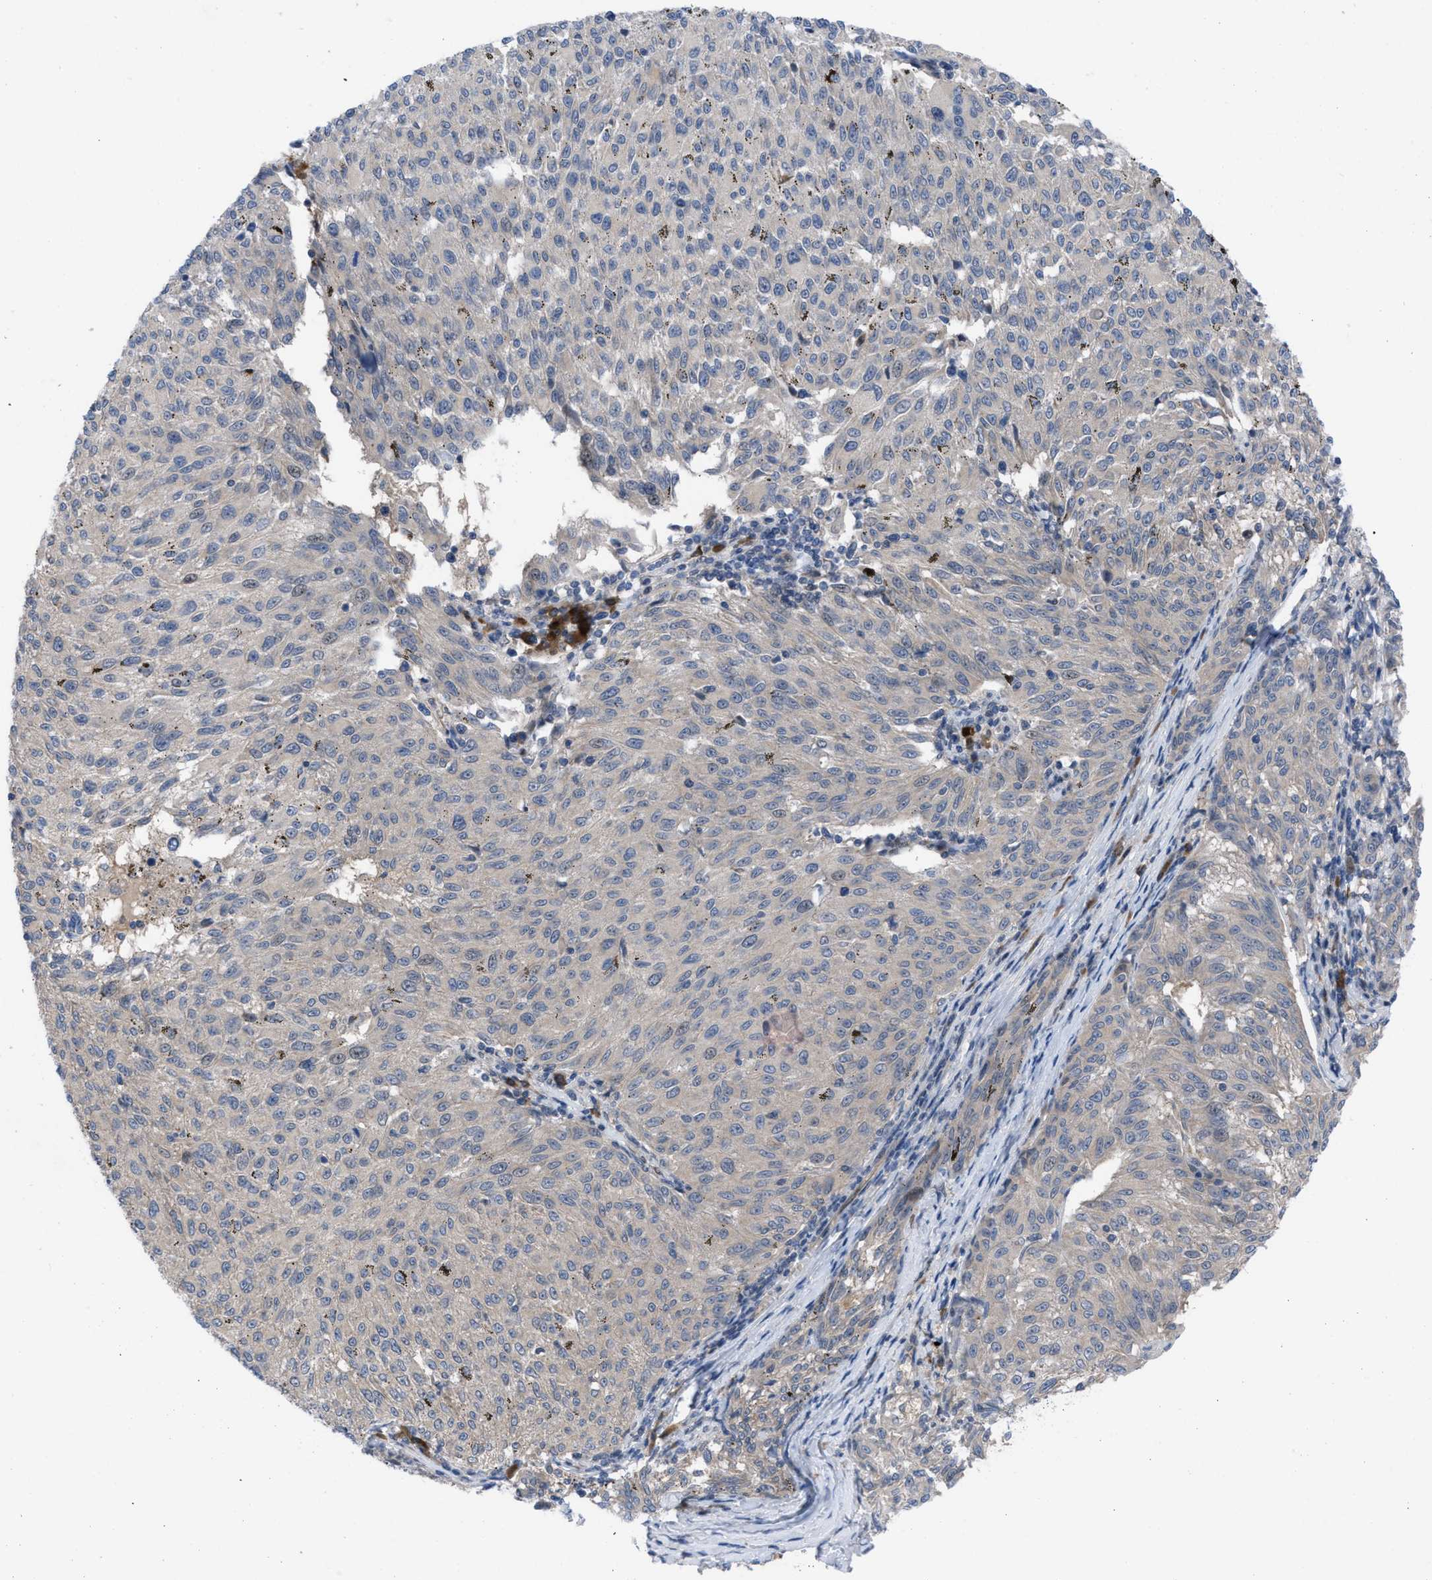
{"staining": {"intensity": "negative", "quantity": "none", "location": "none"}, "tissue": "melanoma", "cell_type": "Tumor cells", "image_type": "cancer", "snomed": [{"axis": "morphology", "description": "Malignant melanoma, NOS"}, {"axis": "topography", "description": "Skin"}], "caption": "There is no significant staining in tumor cells of malignant melanoma. (Brightfield microscopy of DAB IHC at high magnification).", "gene": "IL17RE", "patient": {"sex": "female", "age": 72}}